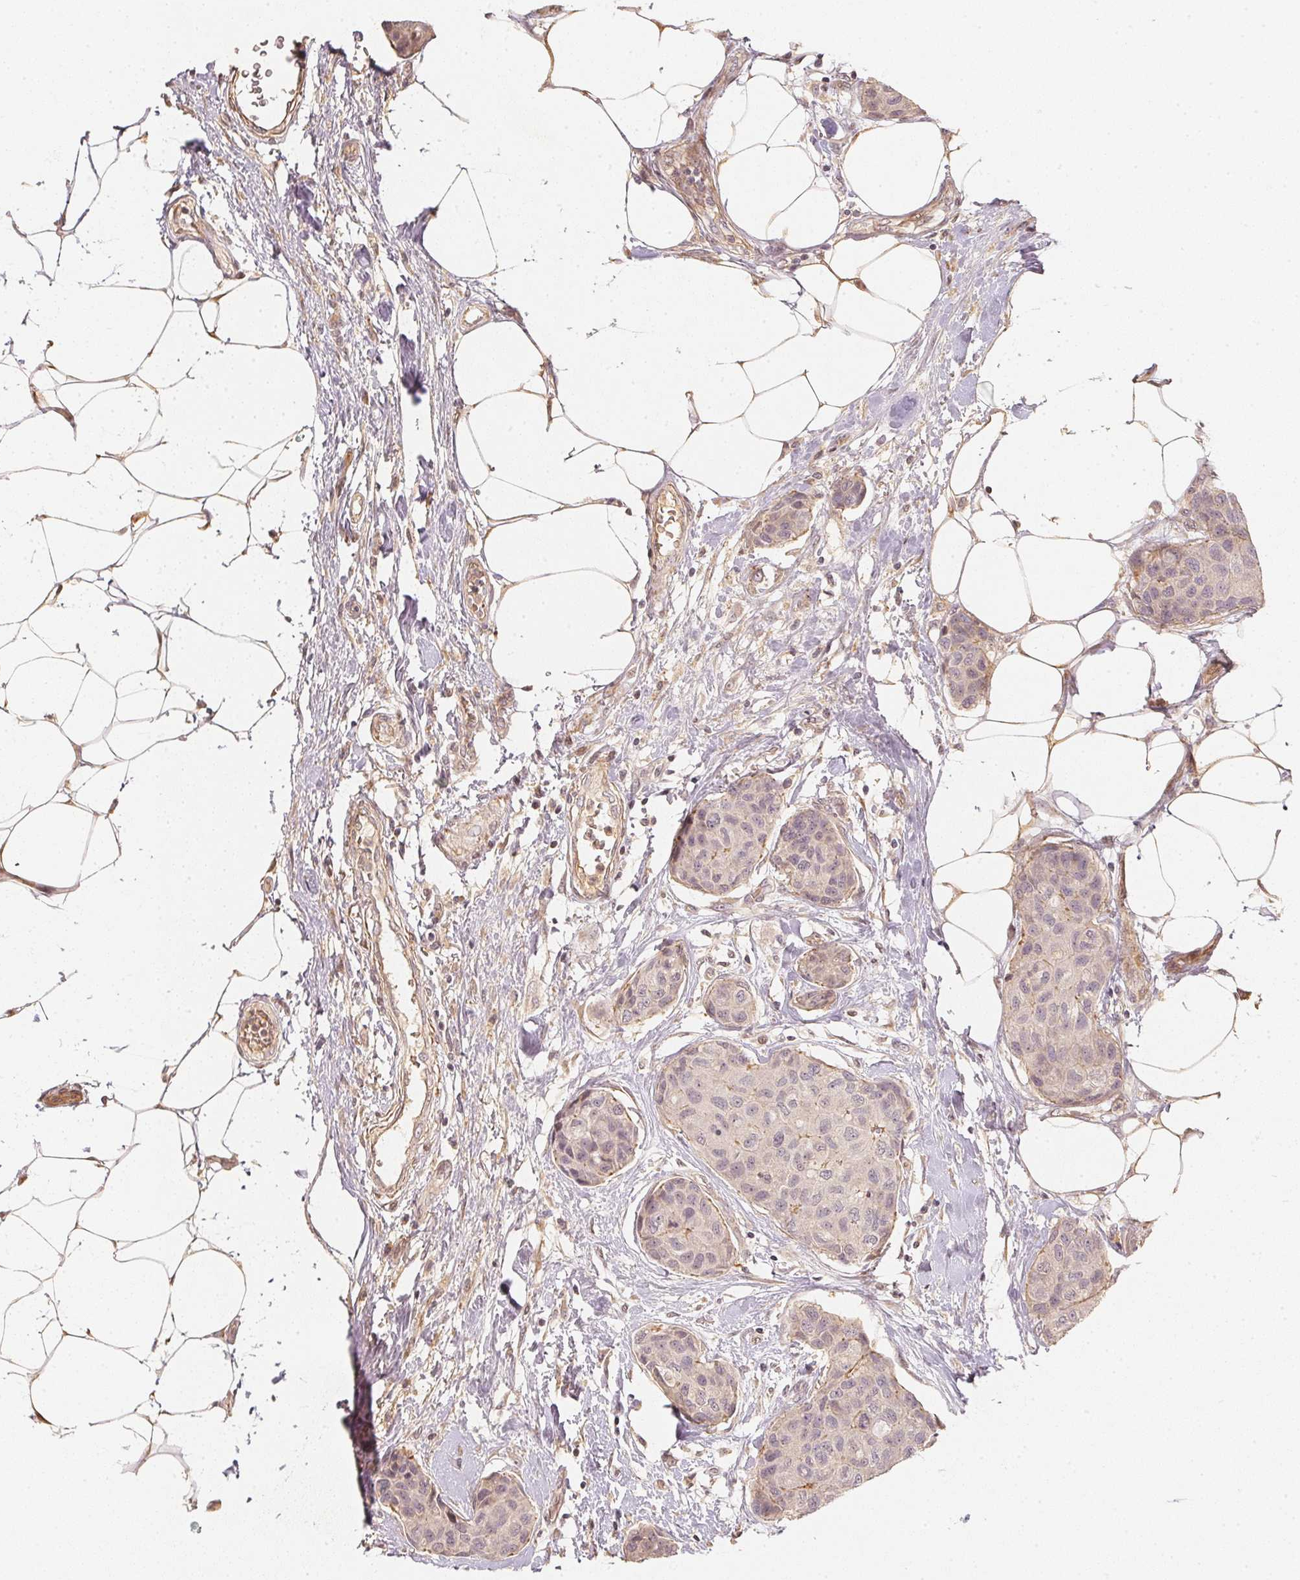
{"staining": {"intensity": "negative", "quantity": "none", "location": "none"}, "tissue": "breast cancer", "cell_type": "Tumor cells", "image_type": "cancer", "snomed": [{"axis": "morphology", "description": "Duct carcinoma"}, {"axis": "topography", "description": "Breast"}], "caption": "Breast cancer (invasive ductal carcinoma) was stained to show a protein in brown. There is no significant expression in tumor cells.", "gene": "SERPINE1", "patient": {"sex": "female", "age": 80}}